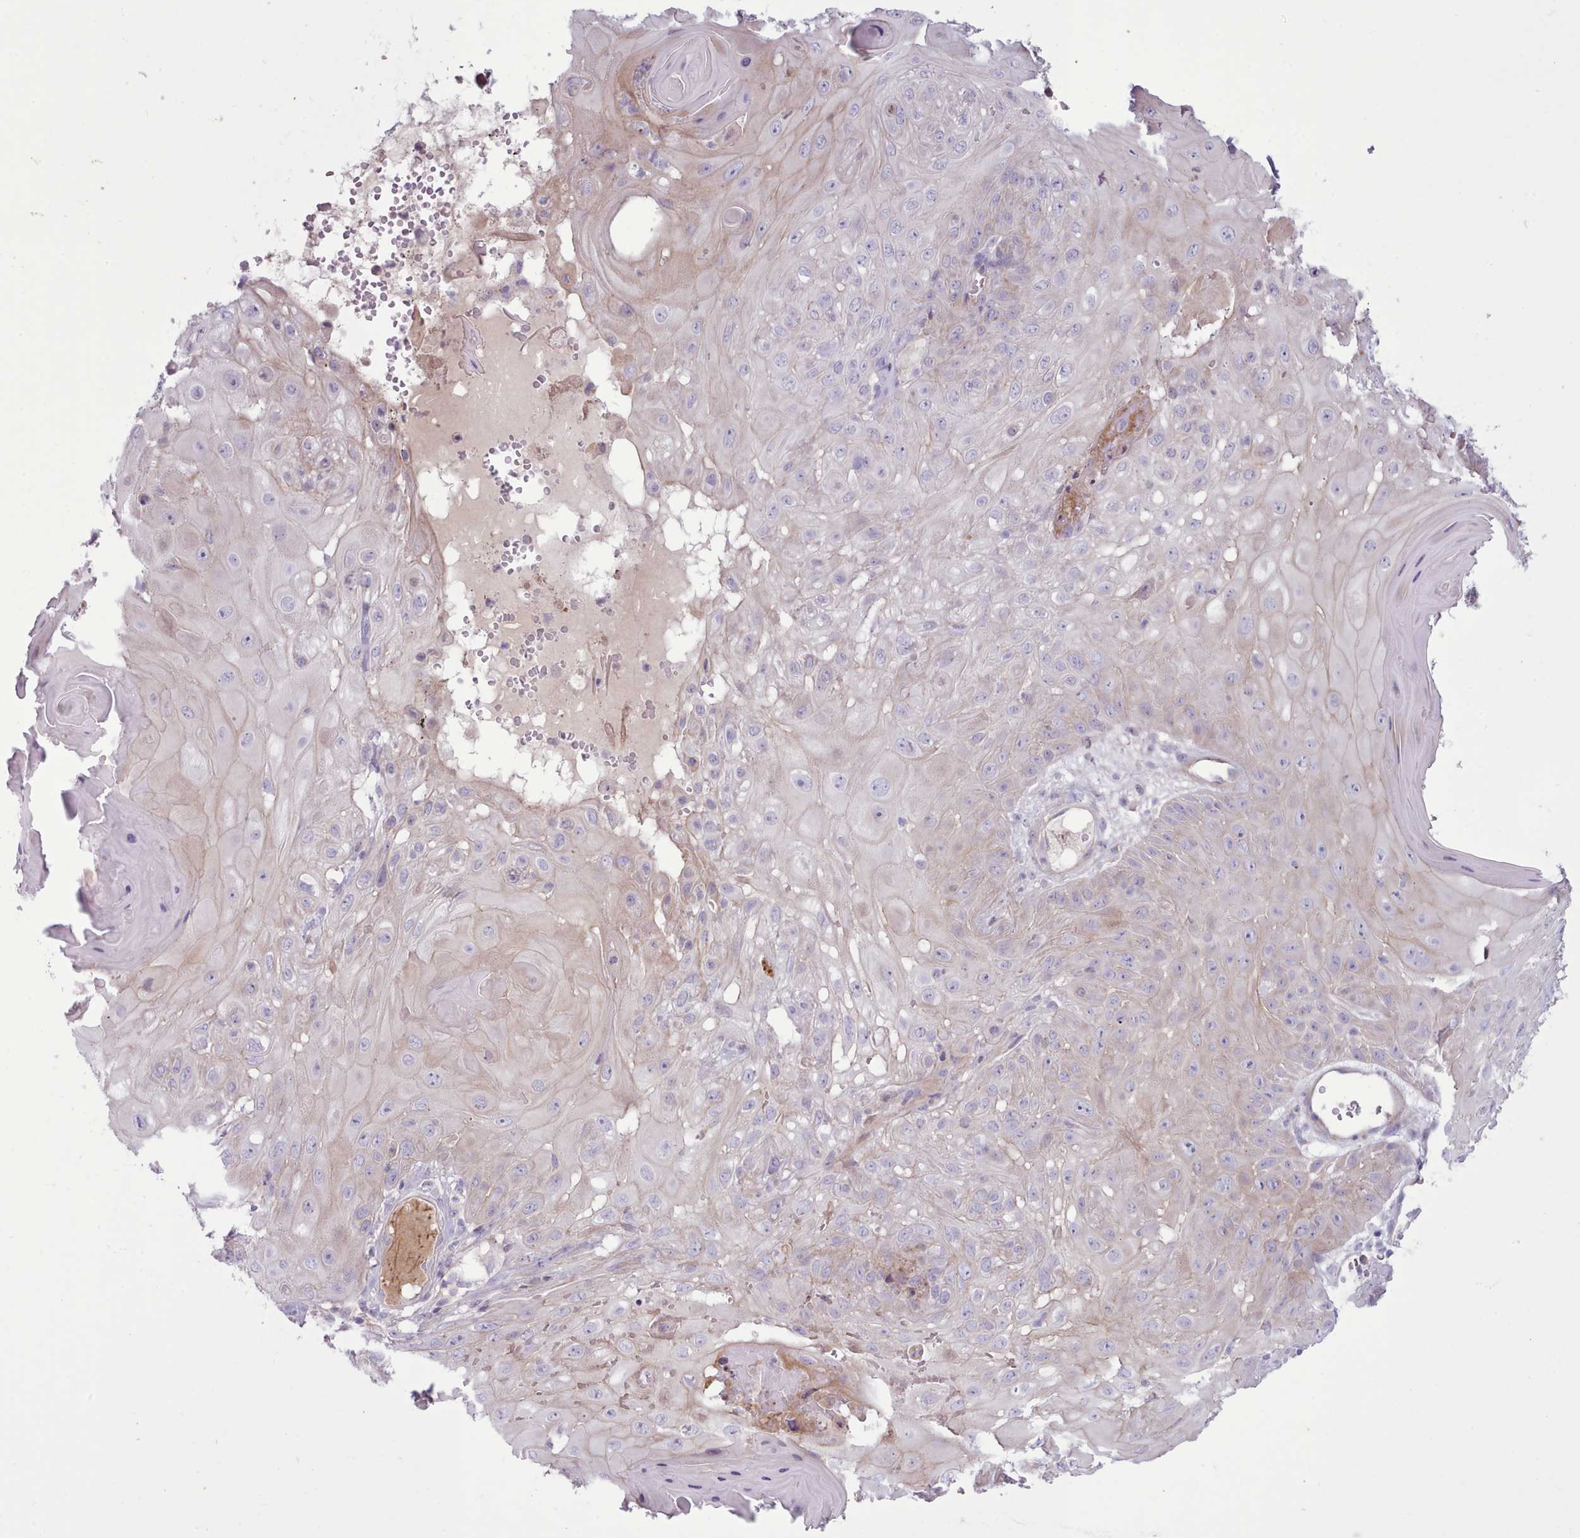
{"staining": {"intensity": "negative", "quantity": "none", "location": "none"}, "tissue": "skin cancer", "cell_type": "Tumor cells", "image_type": "cancer", "snomed": [{"axis": "morphology", "description": "Normal tissue, NOS"}, {"axis": "morphology", "description": "Squamous cell carcinoma, NOS"}, {"axis": "topography", "description": "Skin"}, {"axis": "topography", "description": "Cartilage tissue"}], "caption": "Tumor cells are negative for brown protein staining in skin cancer (squamous cell carcinoma). (DAB immunohistochemistry (IHC) visualized using brightfield microscopy, high magnification).", "gene": "TENT4B", "patient": {"sex": "female", "age": 79}}